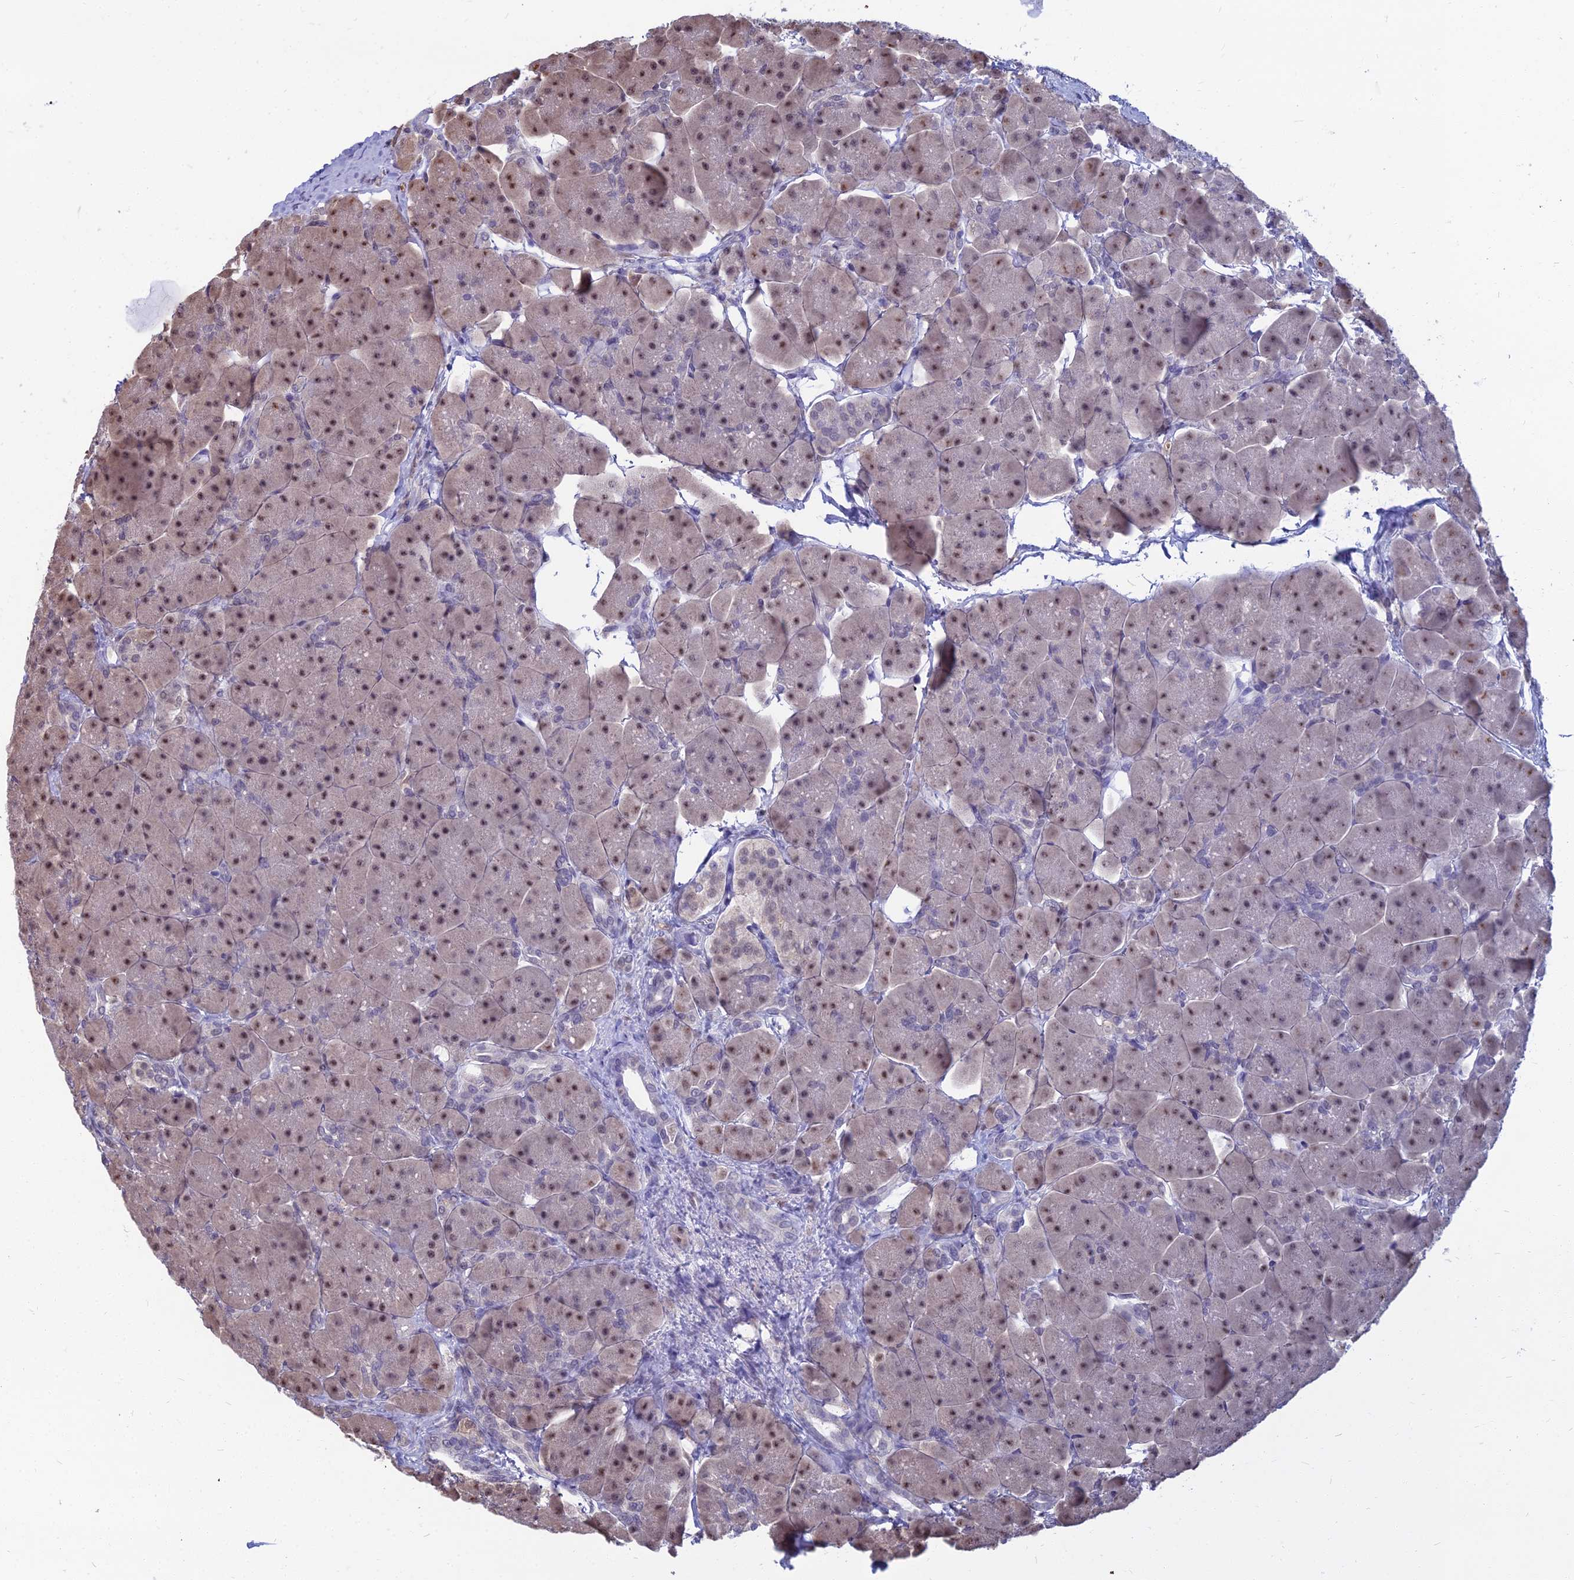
{"staining": {"intensity": "moderate", "quantity": "25%-75%", "location": "nuclear"}, "tissue": "pancreas", "cell_type": "Exocrine glandular cells", "image_type": "normal", "snomed": [{"axis": "morphology", "description": "Normal tissue, NOS"}, {"axis": "topography", "description": "Pancreas"}], "caption": "Moderate nuclear staining is appreciated in approximately 25%-75% of exocrine glandular cells in benign pancreas. (brown staining indicates protein expression, while blue staining denotes nuclei).", "gene": "SRSF7", "patient": {"sex": "male", "age": 66}}